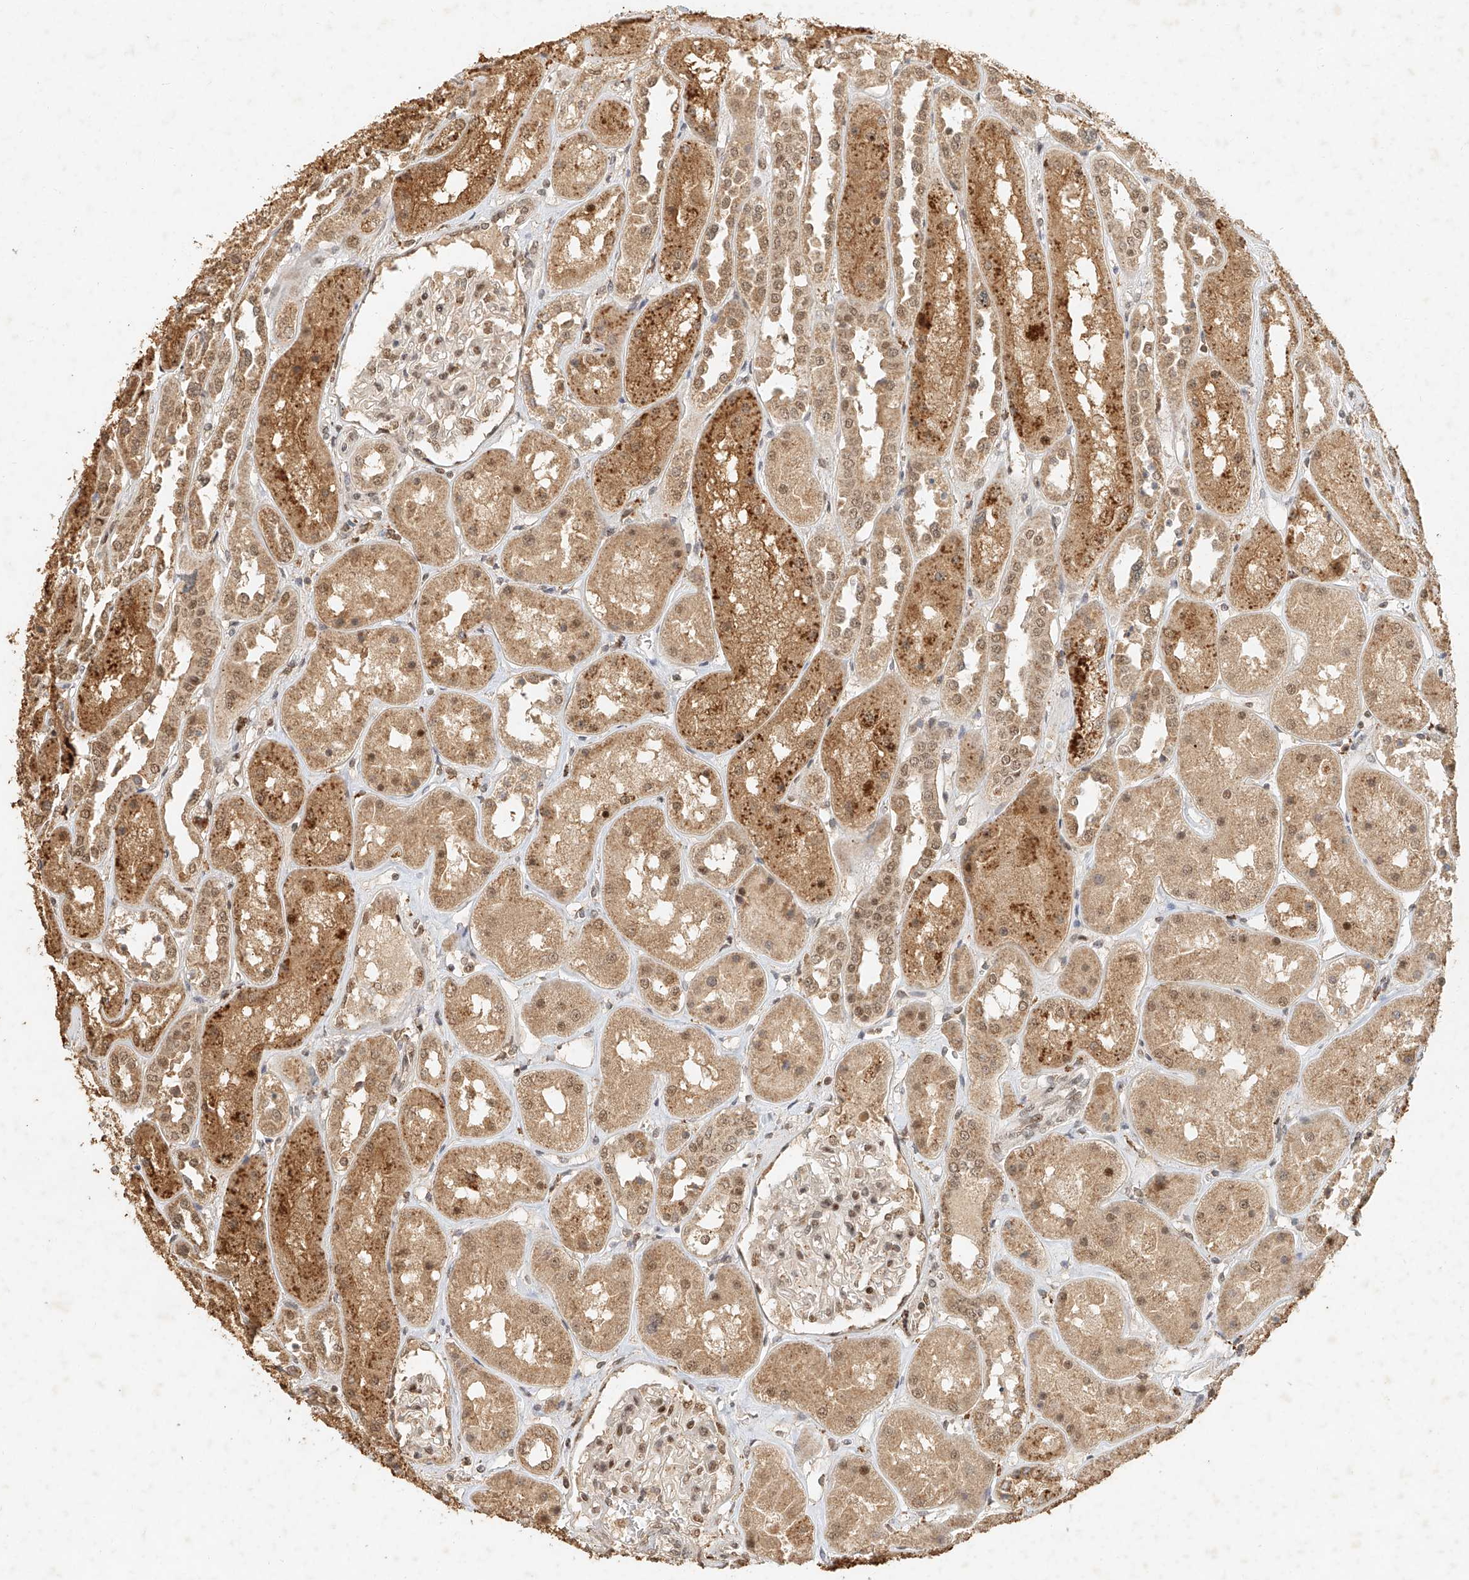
{"staining": {"intensity": "moderate", "quantity": ">75%", "location": "nuclear"}, "tissue": "kidney", "cell_type": "Cells in glomeruli", "image_type": "normal", "snomed": [{"axis": "morphology", "description": "Normal tissue, NOS"}, {"axis": "topography", "description": "Kidney"}], "caption": "This micrograph shows benign kidney stained with immunohistochemistry to label a protein in brown. The nuclear of cells in glomeruli show moderate positivity for the protein. Nuclei are counter-stained blue.", "gene": "CXorf58", "patient": {"sex": "male", "age": 70}}